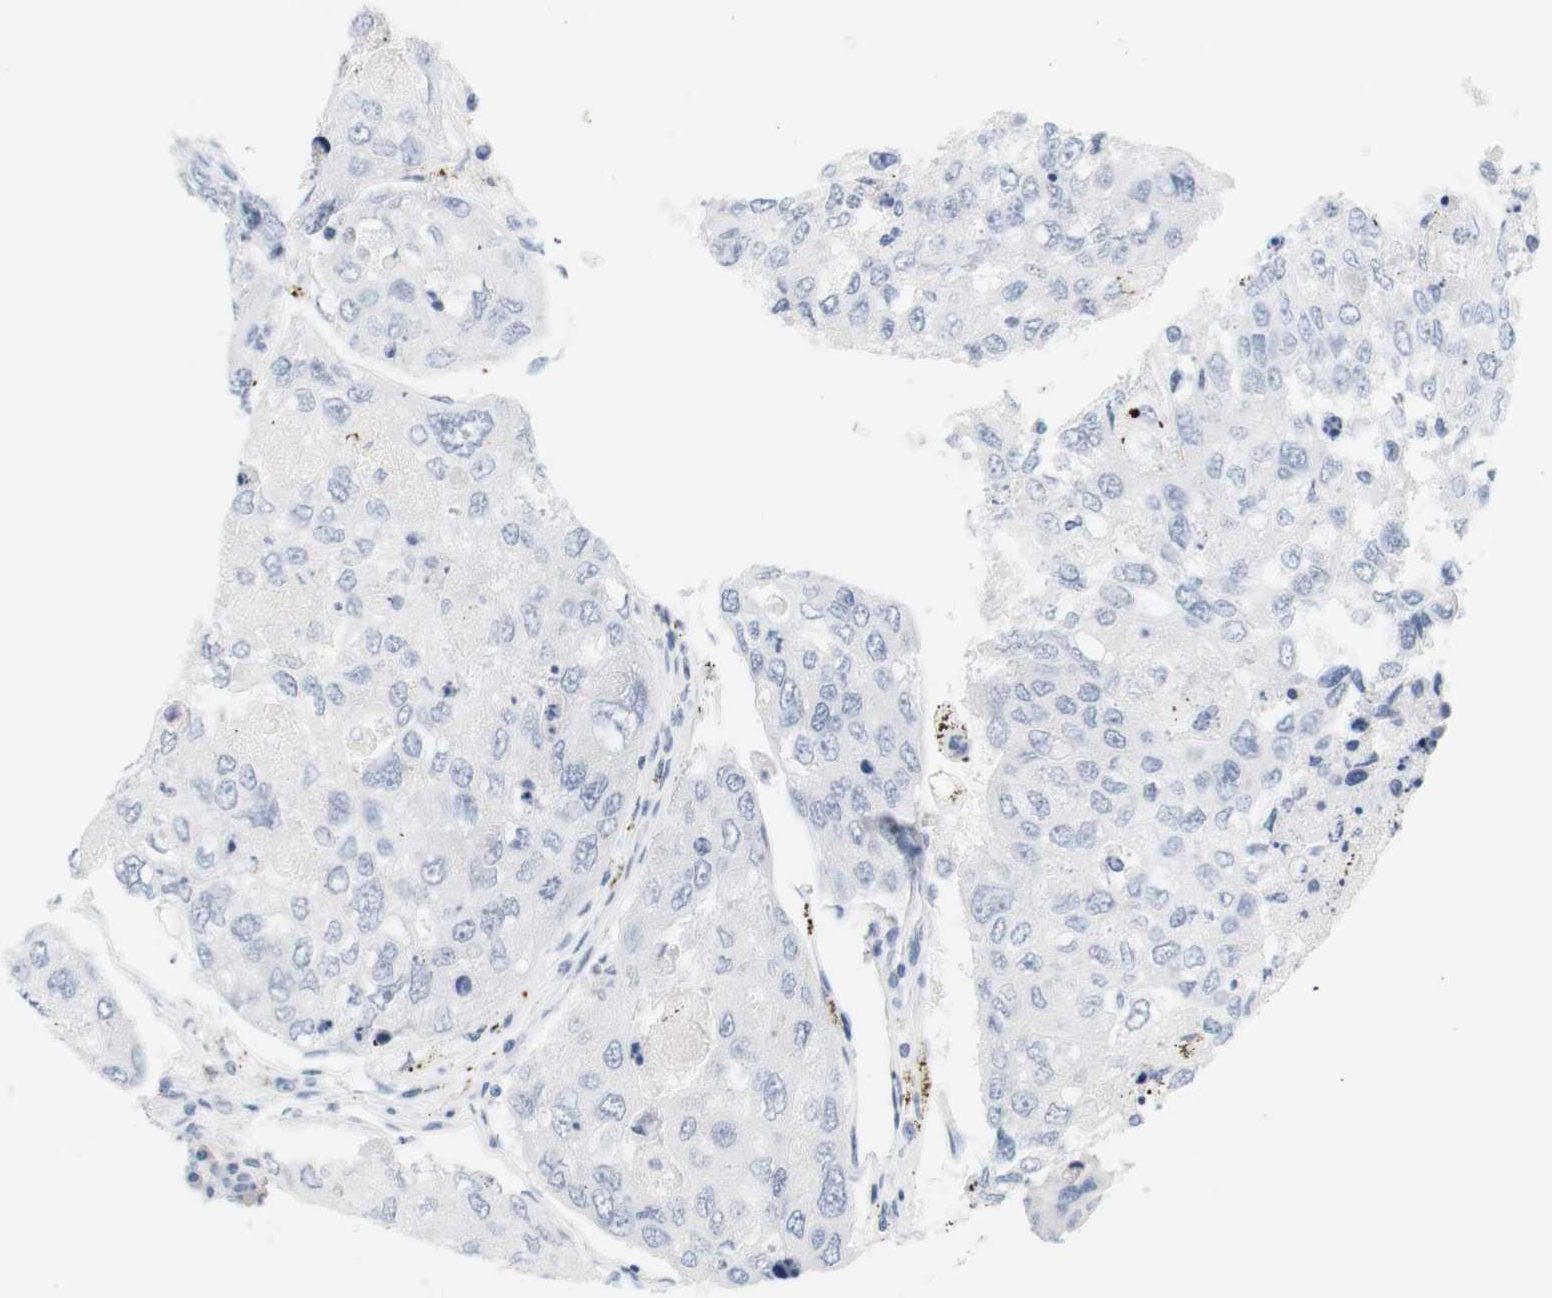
{"staining": {"intensity": "negative", "quantity": "none", "location": "none"}, "tissue": "urothelial cancer", "cell_type": "Tumor cells", "image_type": "cancer", "snomed": [{"axis": "morphology", "description": "Urothelial carcinoma, High grade"}, {"axis": "topography", "description": "Lymph node"}, {"axis": "topography", "description": "Urinary bladder"}], "caption": "Urothelial cancer stained for a protein using IHC reveals no staining tumor cells.", "gene": "OPRM1", "patient": {"sex": "male", "age": 51}}